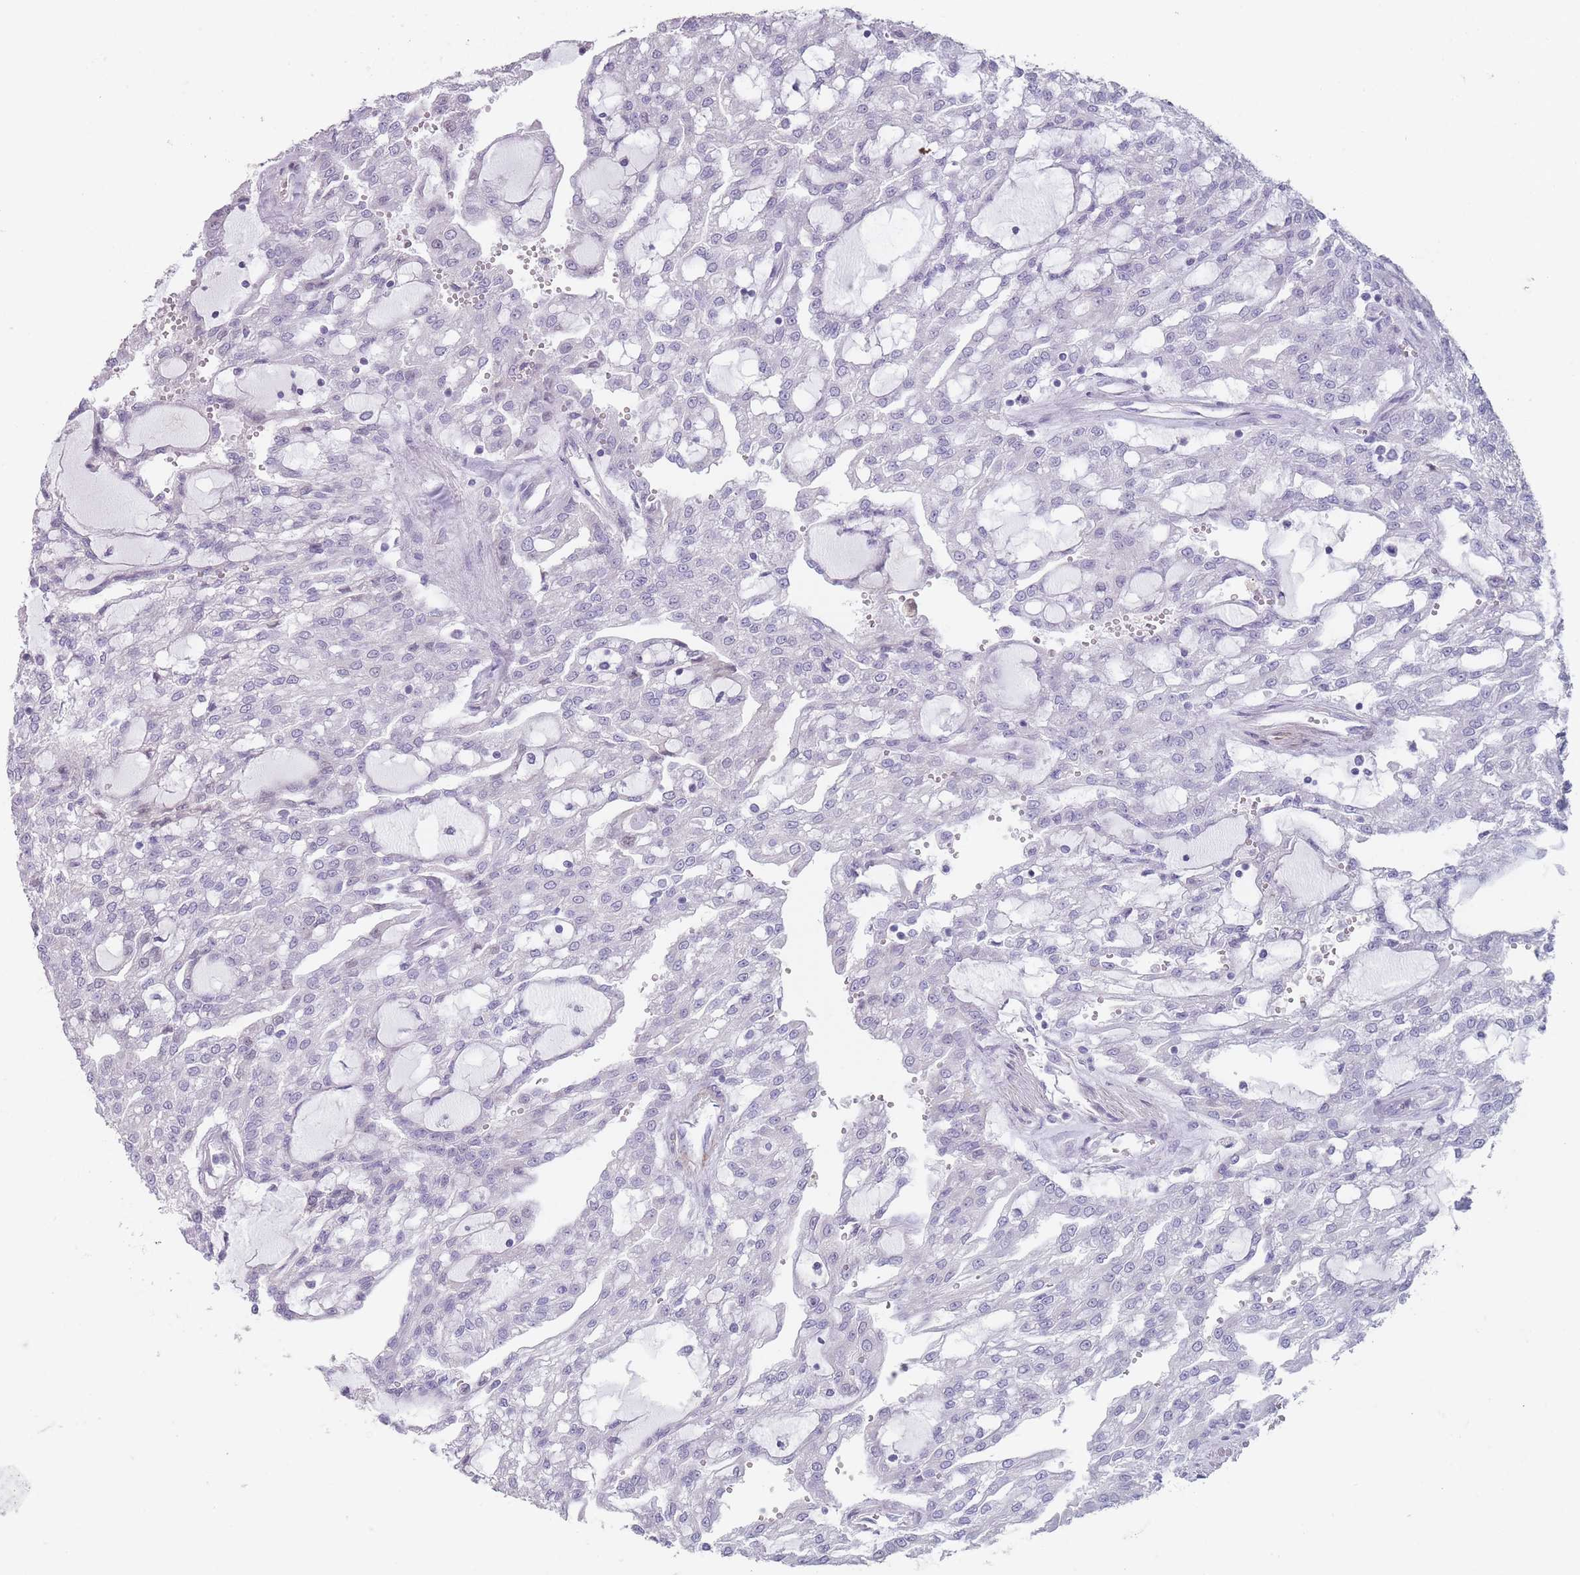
{"staining": {"intensity": "negative", "quantity": "none", "location": "none"}, "tissue": "renal cancer", "cell_type": "Tumor cells", "image_type": "cancer", "snomed": [{"axis": "morphology", "description": "Adenocarcinoma, NOS"}, {"axis": "topography", "description": "Kidney"}], "caption": "High magnification brightfield microscopy of renal cancer (adenocarcinoma) stained with DAB (3,3'-diaminobenzidine) (brown) and counterstained with hematoxylin (blue): tumor cells show no significant positivity.", "gene": "RHBG", "patient": {"sex": "male", "age": 63}}